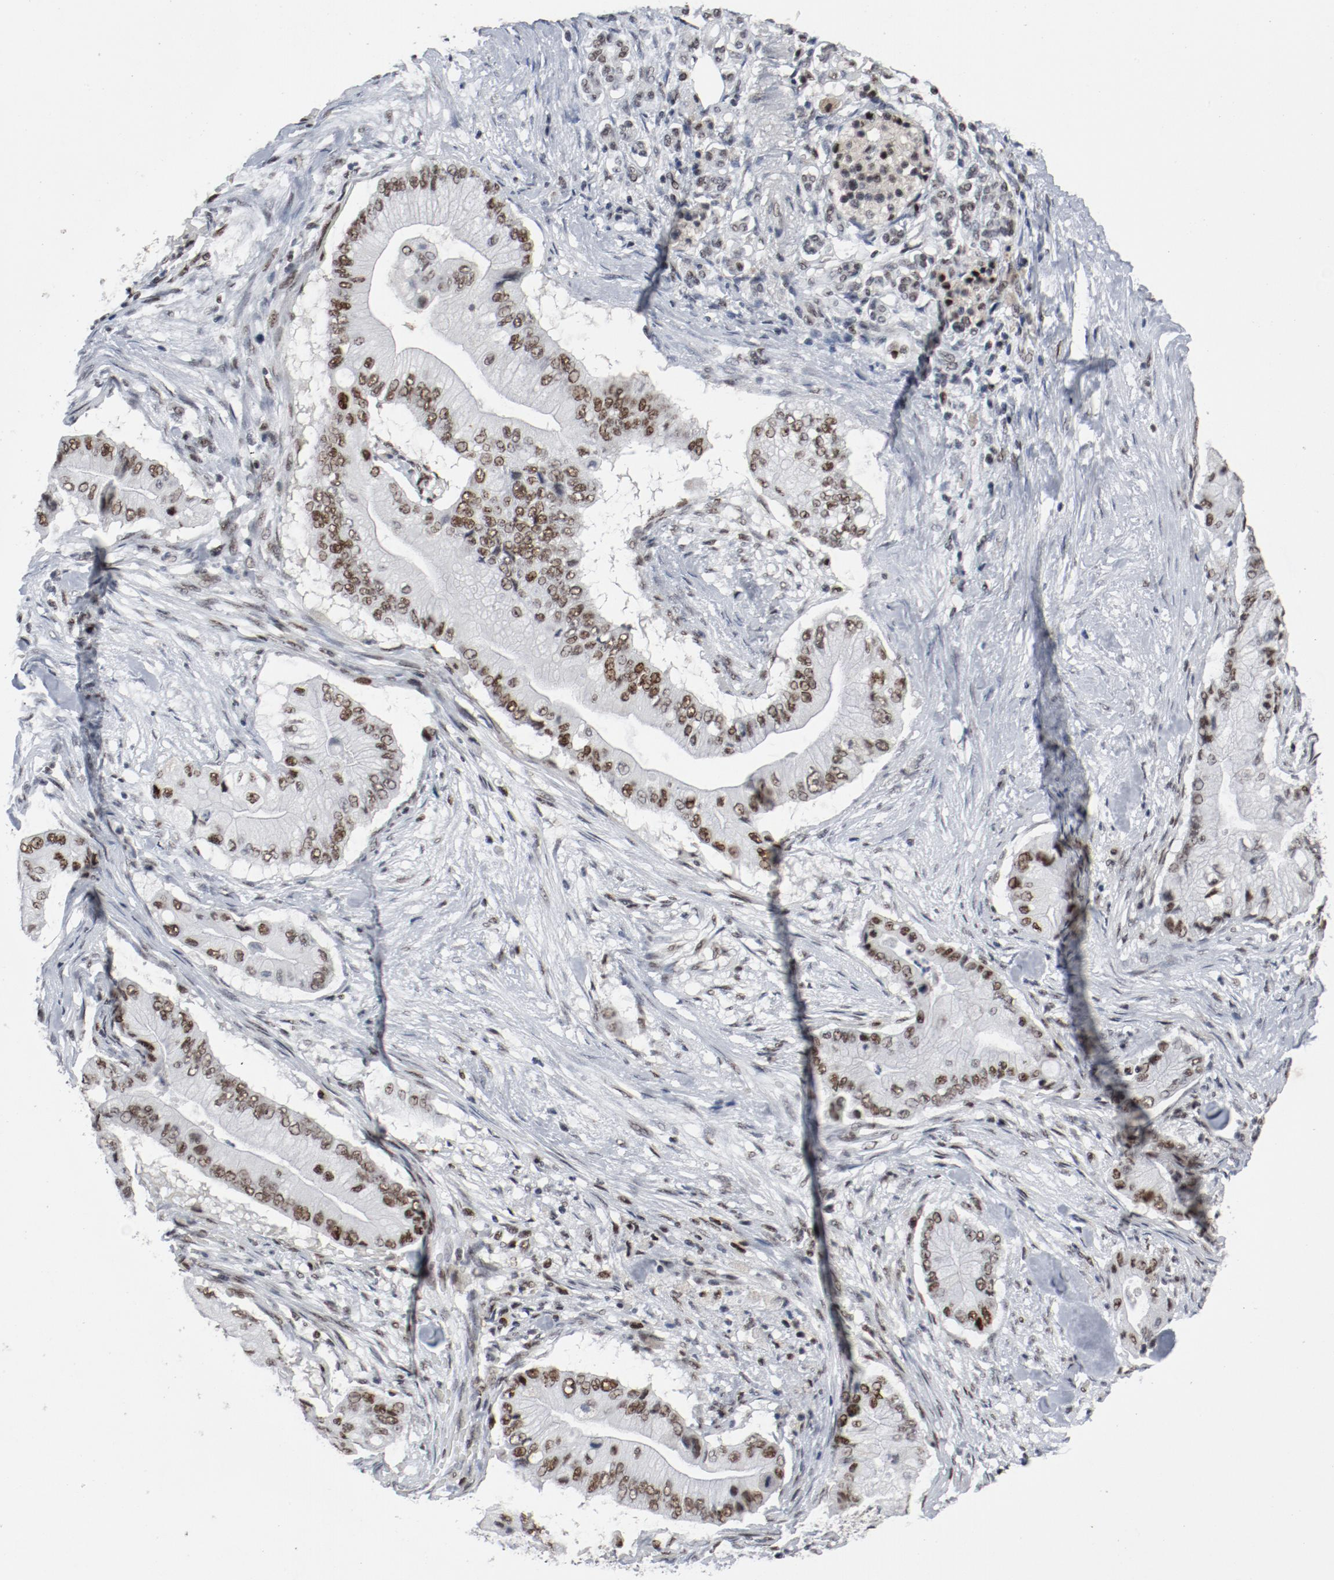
{"staining": {"intensity": "moderate", "quantity": ">75%", "location": "nuclear"}, "tissue": "pancreatic cancer", "cell_type": "Tumor cells", "image_type": "cancer", "snomed": [{"axis": "morphology", "description": "Adenocarcinoma, NOS"}, {"axis": "topography", "description": "Pancreas"}], "caption": "Pancreatic cancer (adenocarcinoma) stained for a protein displays moderate nuclear positivity in tumor cells.", "gene": "JMJD6", "patient": {"sex": "male", "age": 62}}